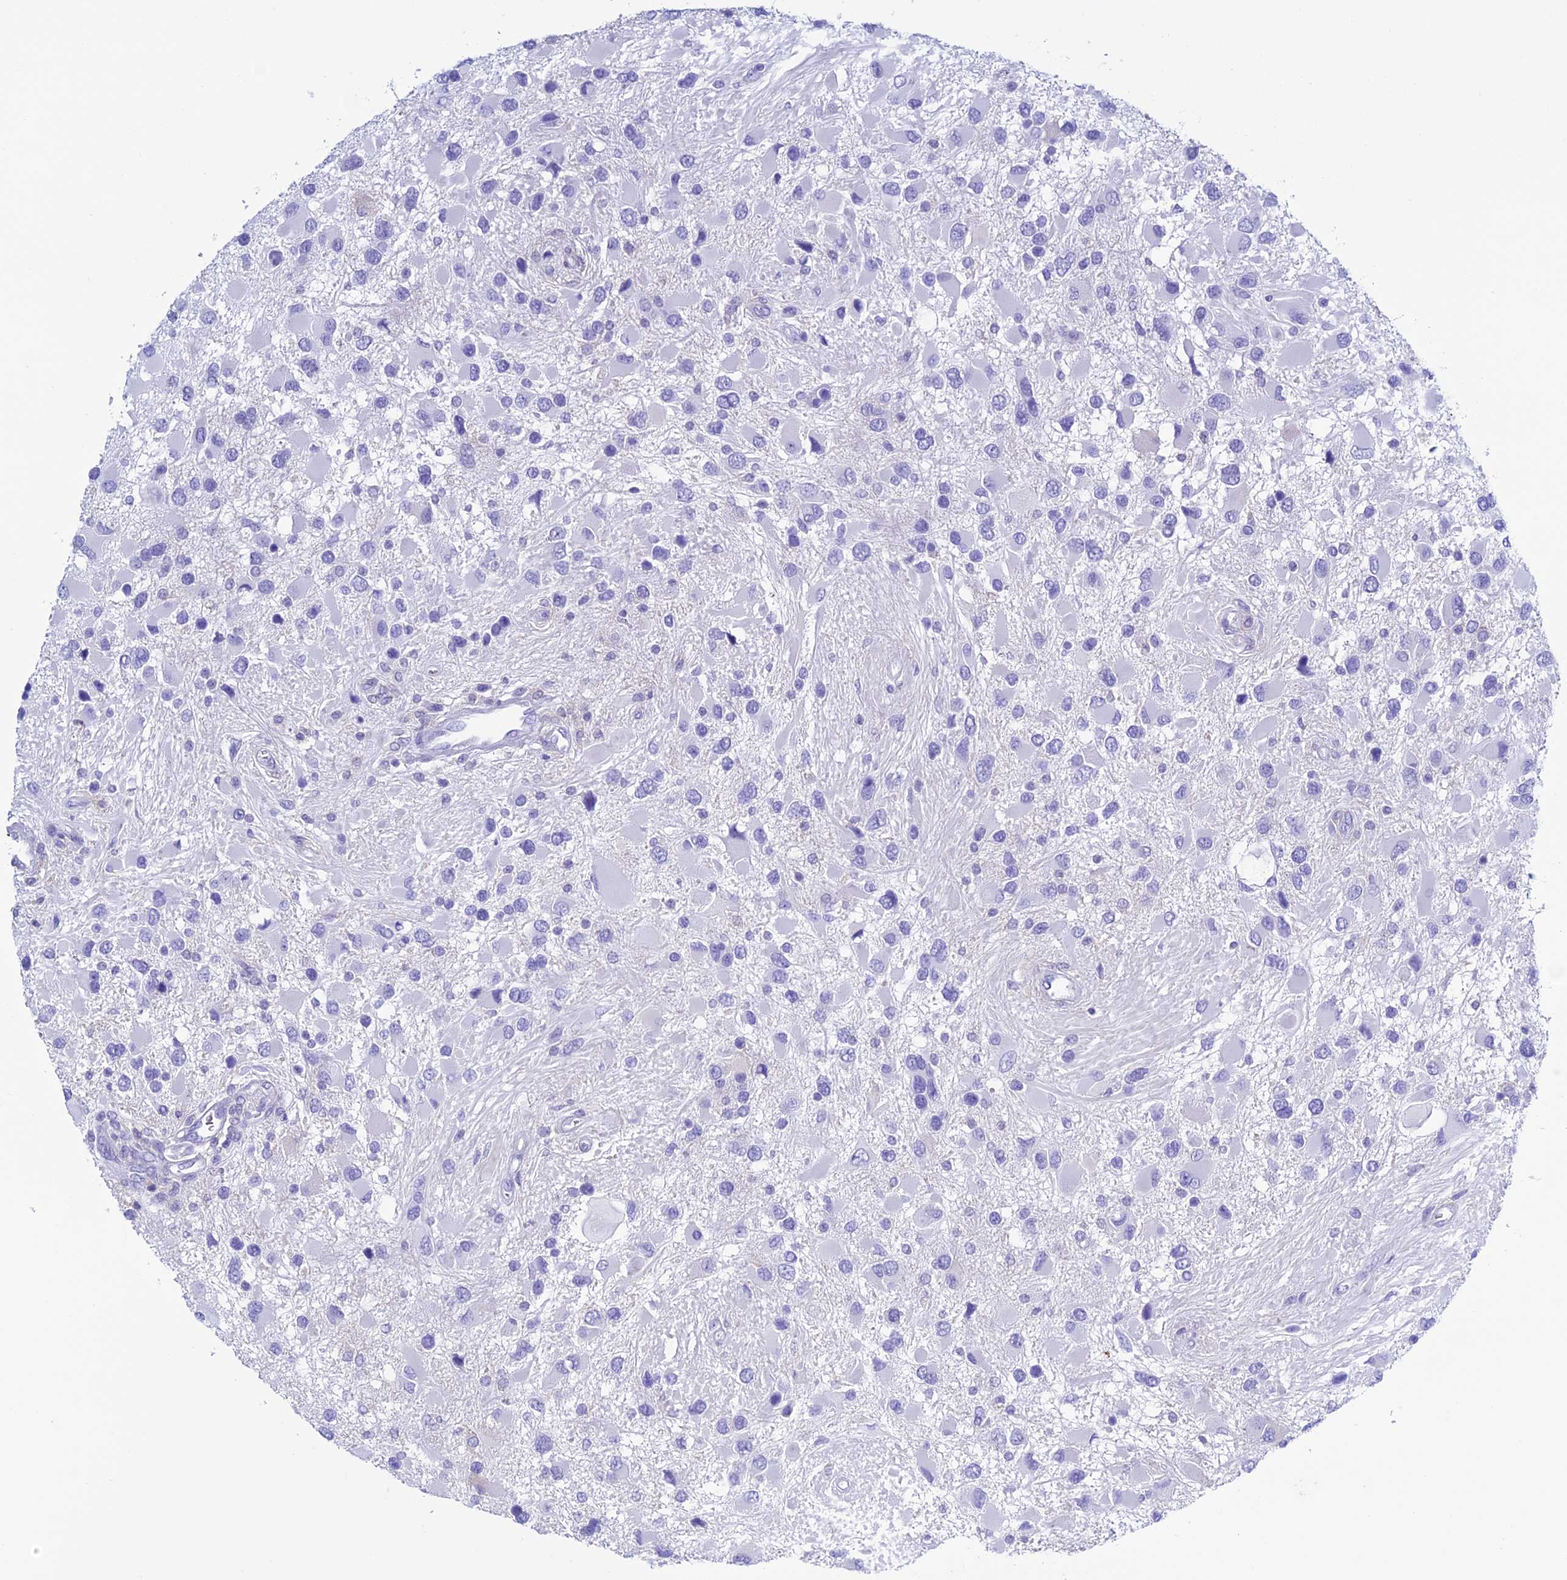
{"staining": {"intensity": "negative", "quantity": "none", "location": "none"}, "tissue": "glioma", "cell_type": "Tumor cells", "image_type": "cancer", "snomed": [{"axis": "morphology", "description": "Glioma, malignant, High grade"}, {"axis": "topography", "description": "Brain"}], "caption": "Glioma was stained to show a protein in brown. There is no significant staining in tumor cells. The staining is performed using DAB (3,3'-diaminobenzidine) brown chromogen with nuclei counter-stained in using hematoxylin.", "gene": "KCNK17", "patient": {"sex": "male", "age": 53}}